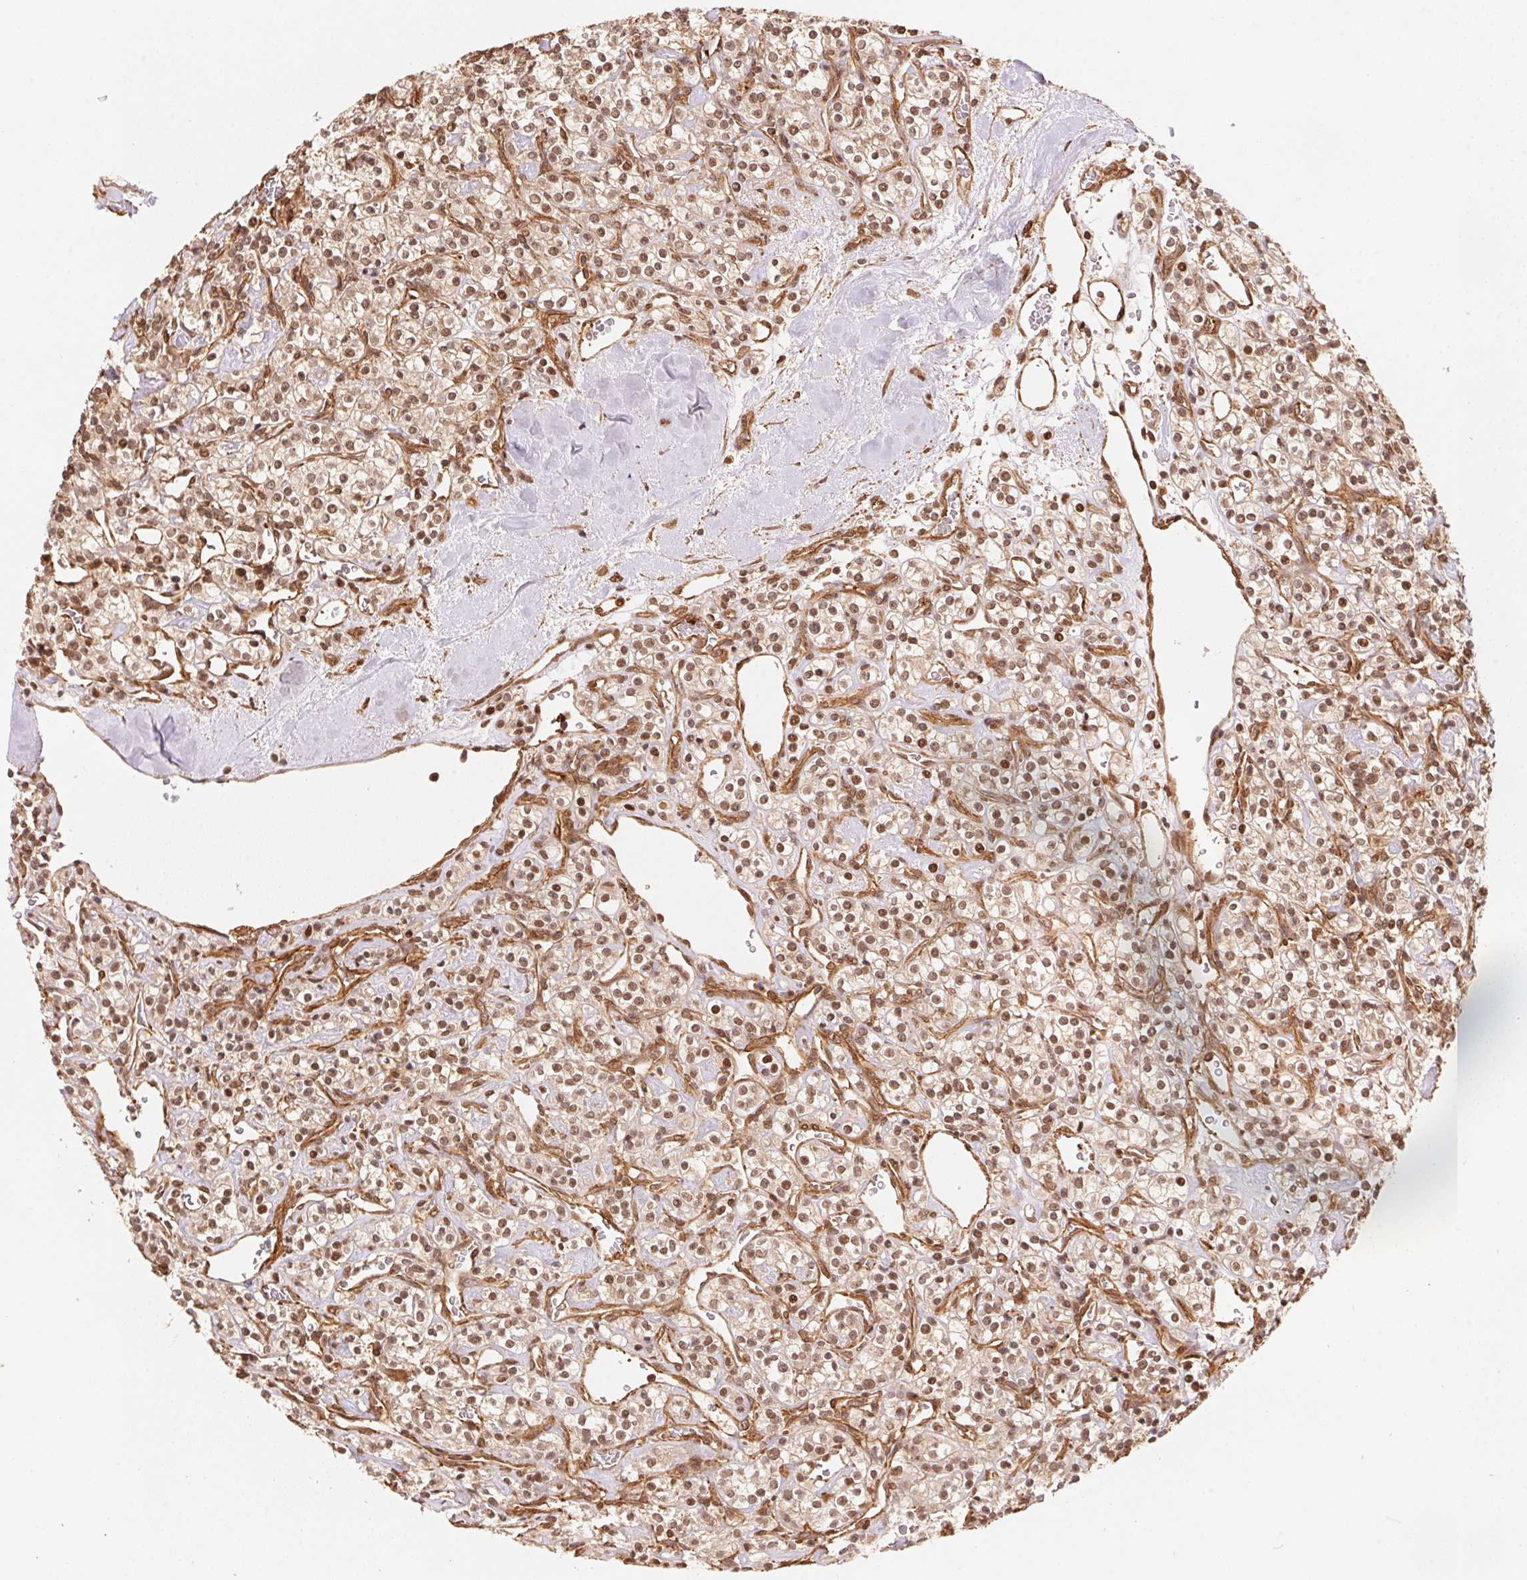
{"staining": {"intensity": "moderate", "quantity": ">75%", "location": "nuclear"}, "tissue": "renal cancer", "cell_type": "Tumor cells", "image_type": "cancer", "snomed": [{"axis": "morphology", "description": "Adenocarcinoma, NOS"}, {"axis": "topography", "description": "Kidney"}], "caption": "The histopathology image demonstrates immunohistochemical staining of adenocarcinoma (renal). There is moderate nuclear expression is appreciated in approximately >75% of tumor cells.", "gene": "TNIP2", "patient": {"sex": "male", "age": 77}}